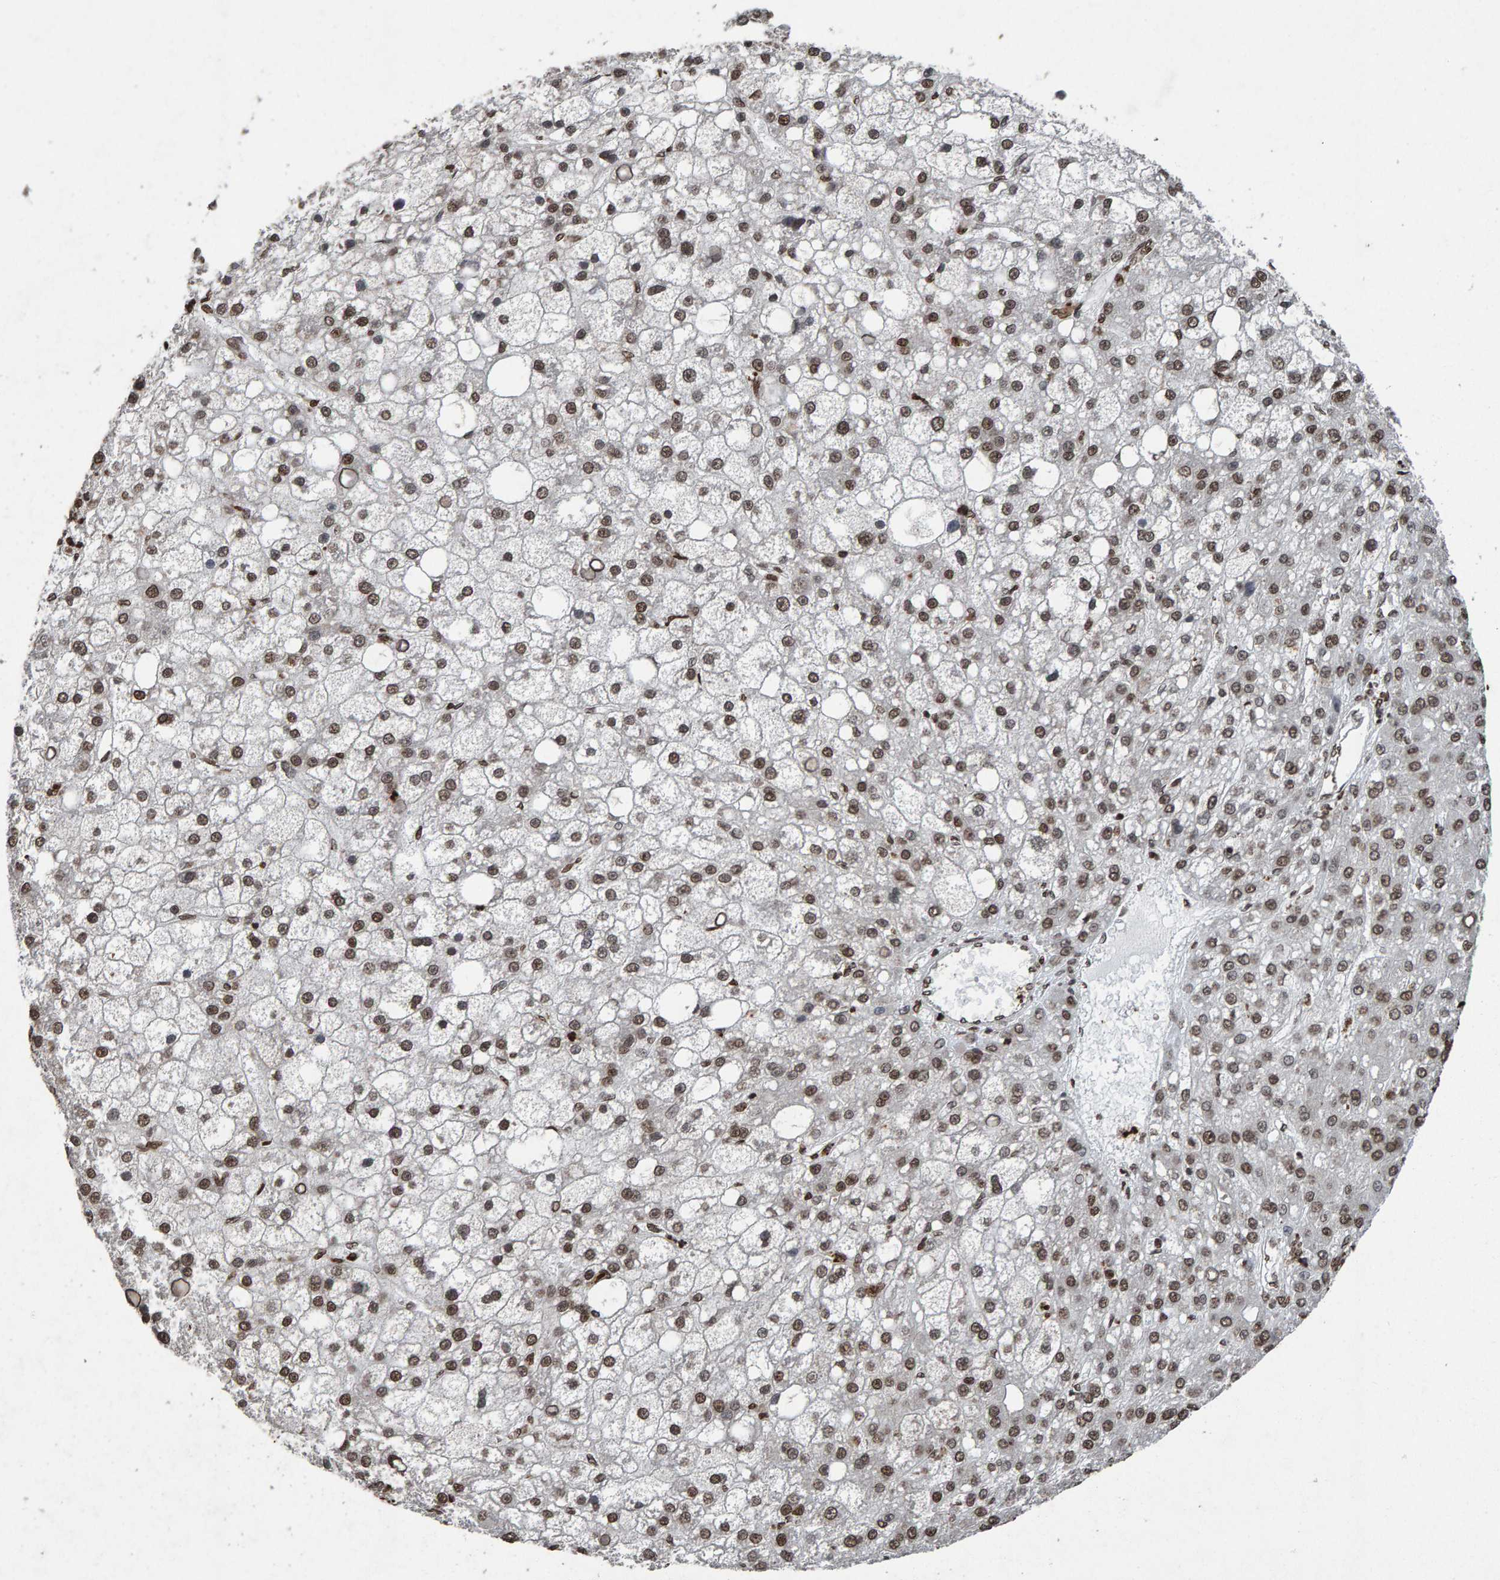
{"staining": {"intensity": "moderate", "quantity": ">75%", "location": "nuclear"}, "tissue": "liver cancer", "cell_type": "Tumor cells", "image_type": "cancer", "snomed": [{"axis": "morphology", "description": "Carcinoma, Hepatocellular, NOS"}, {"axis": "topography", "description": "Liver"}], "caption": "IHC micrograph of neoplastic tissue: human hepatocellular carcinoma (liver) stained using IHC exhibits medium levels of moderate protein expression localized specifically in the nuclear of tumor cells, appearing as a nuclear brown color.", "gene": "H2AZ1", "patient": {"sex": "male", "age": 67}}